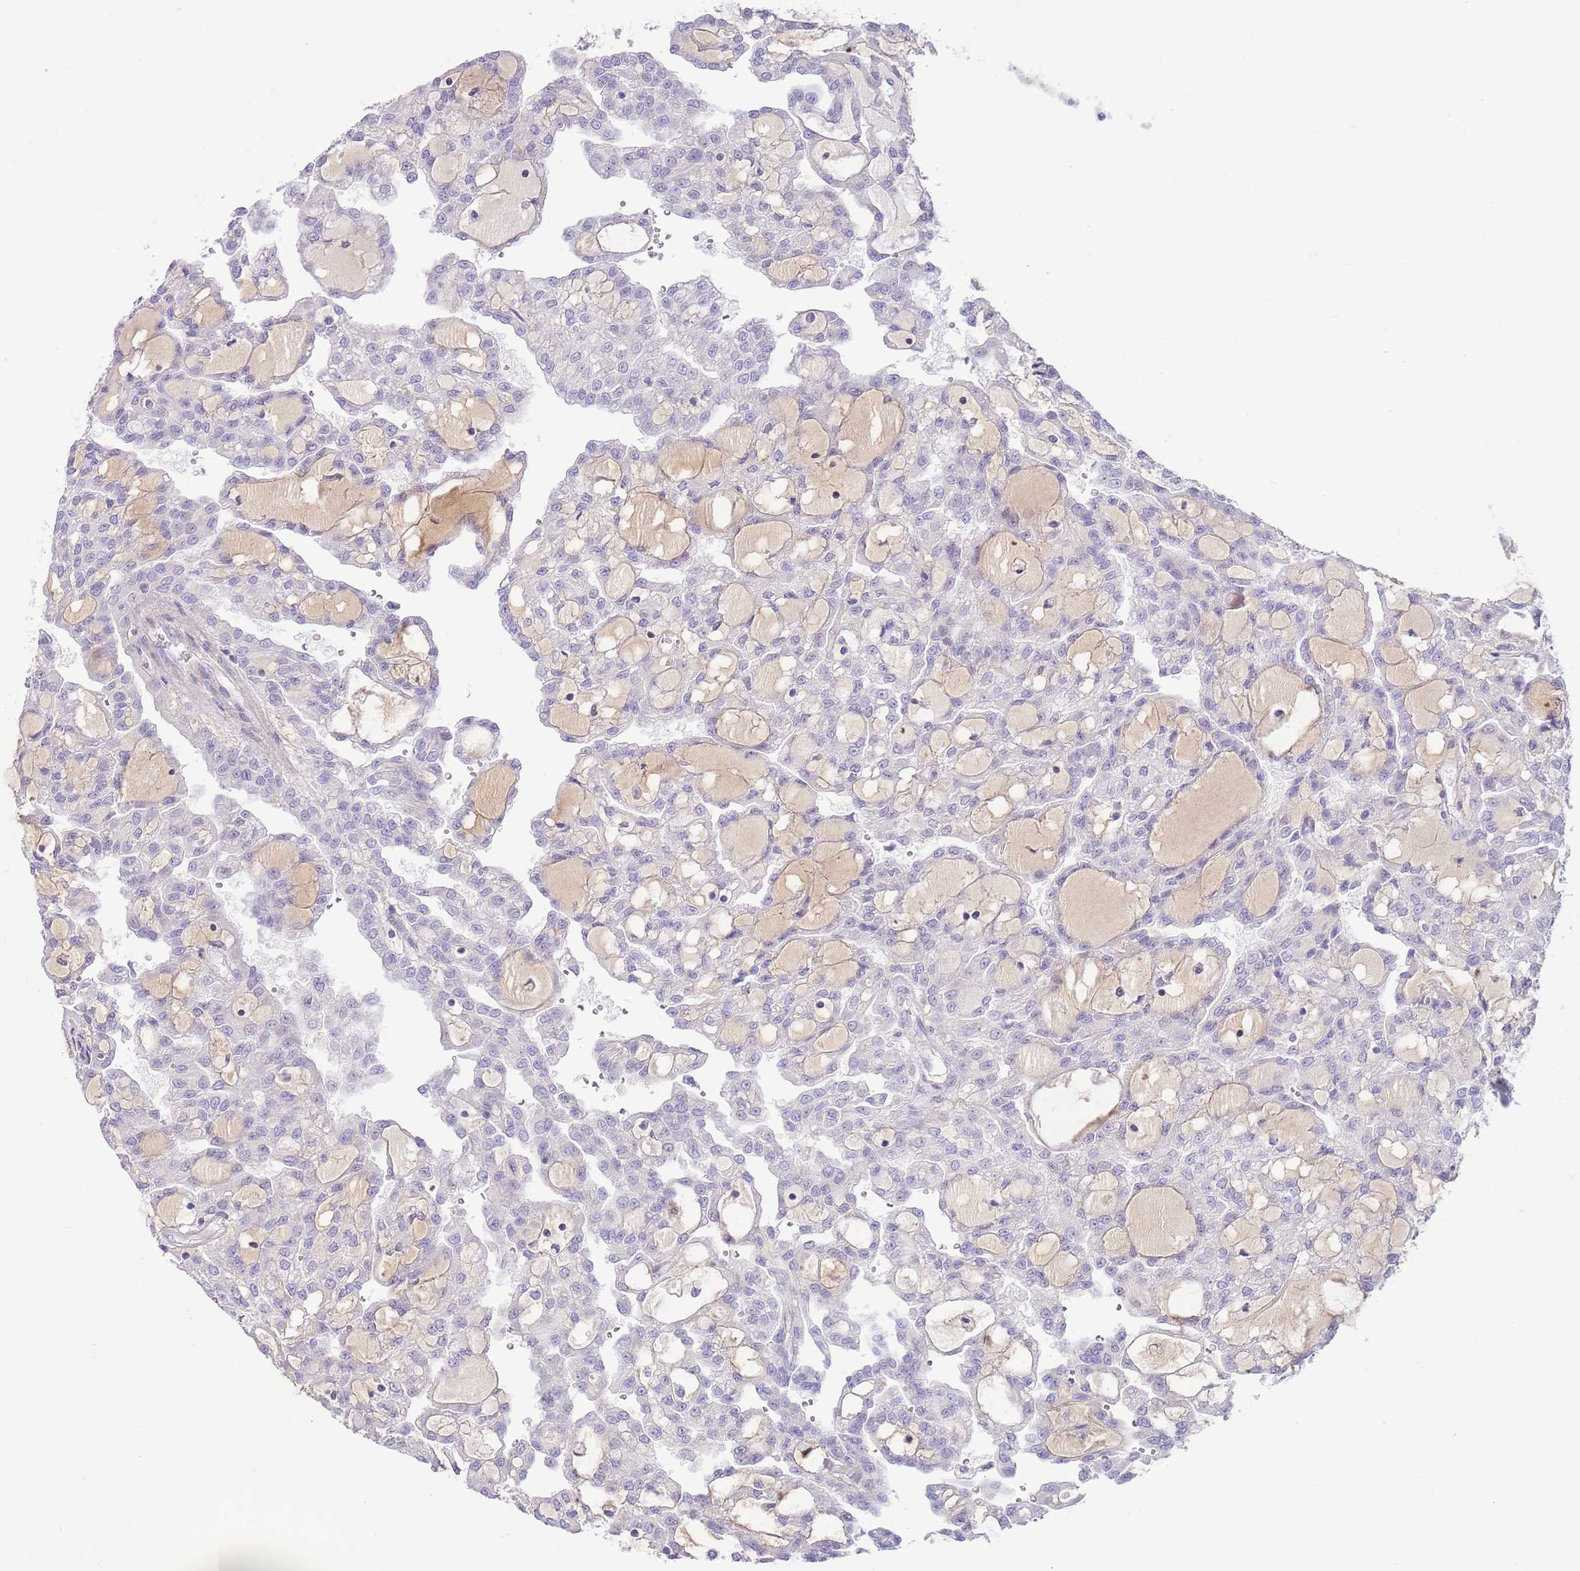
{"staining": {"intensity": "moderate", "quantity": "<25%", "location": "cytoplasmic/membranous"}, "tissue": "renal cancer", "cell_type": "Tumor cells", "image_type": "cancer", "snomed": [{"axis": "morphology", "description": "Adenocarcinoma, NOS"}, {"axis": "topography", "description": "Kidney"}], "caption": "About <25% of tumor cells in human renal cancer (adenocarcinoma) show moderate cytoplasmic/membranous protein staining as visualized by brown immunohistochemical staining.", "gene": "ZC4H2", "patient": {"sex": "male", "age": 63}}